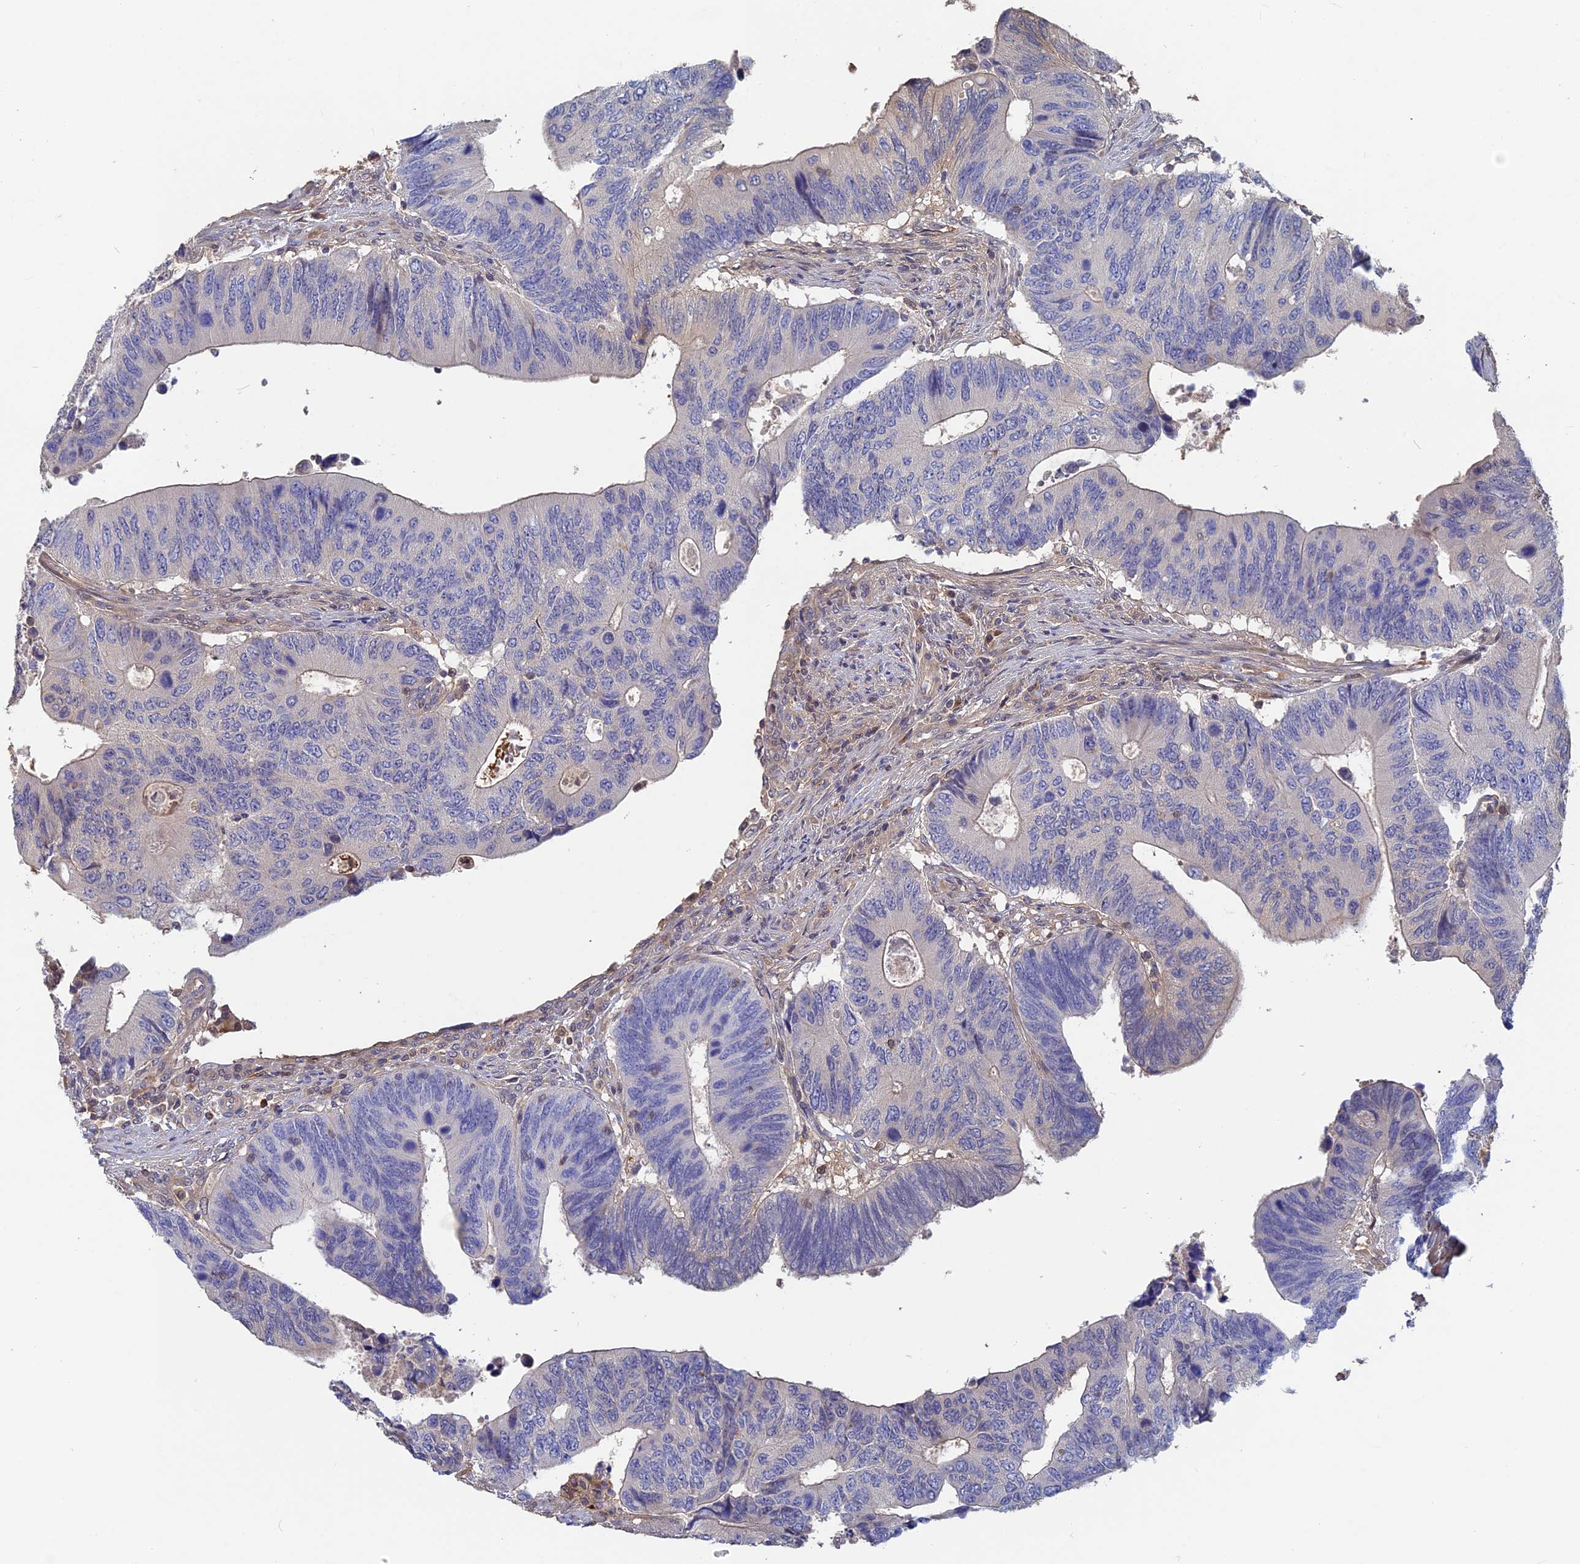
{"staining": {"intensity": "negative", "quantity": "none", "location": "none"}, "tissue": "colorectal cancer", "cell_type": "Tumor cells", "image_type": "cancer", "snomed": [{"axis": "morphology", "description": "Adenocarcinoma, NOS"}, {"axis": "topography", "description": "Colon"}], "caption": "Immunohistochemistry micrograph of colorectal adenocarcinoma stained for a protein (brown), which exhibits no expression in tumor cells.", "gene": "BLVRA", "patient": {"sex": "male", "age": 87}}